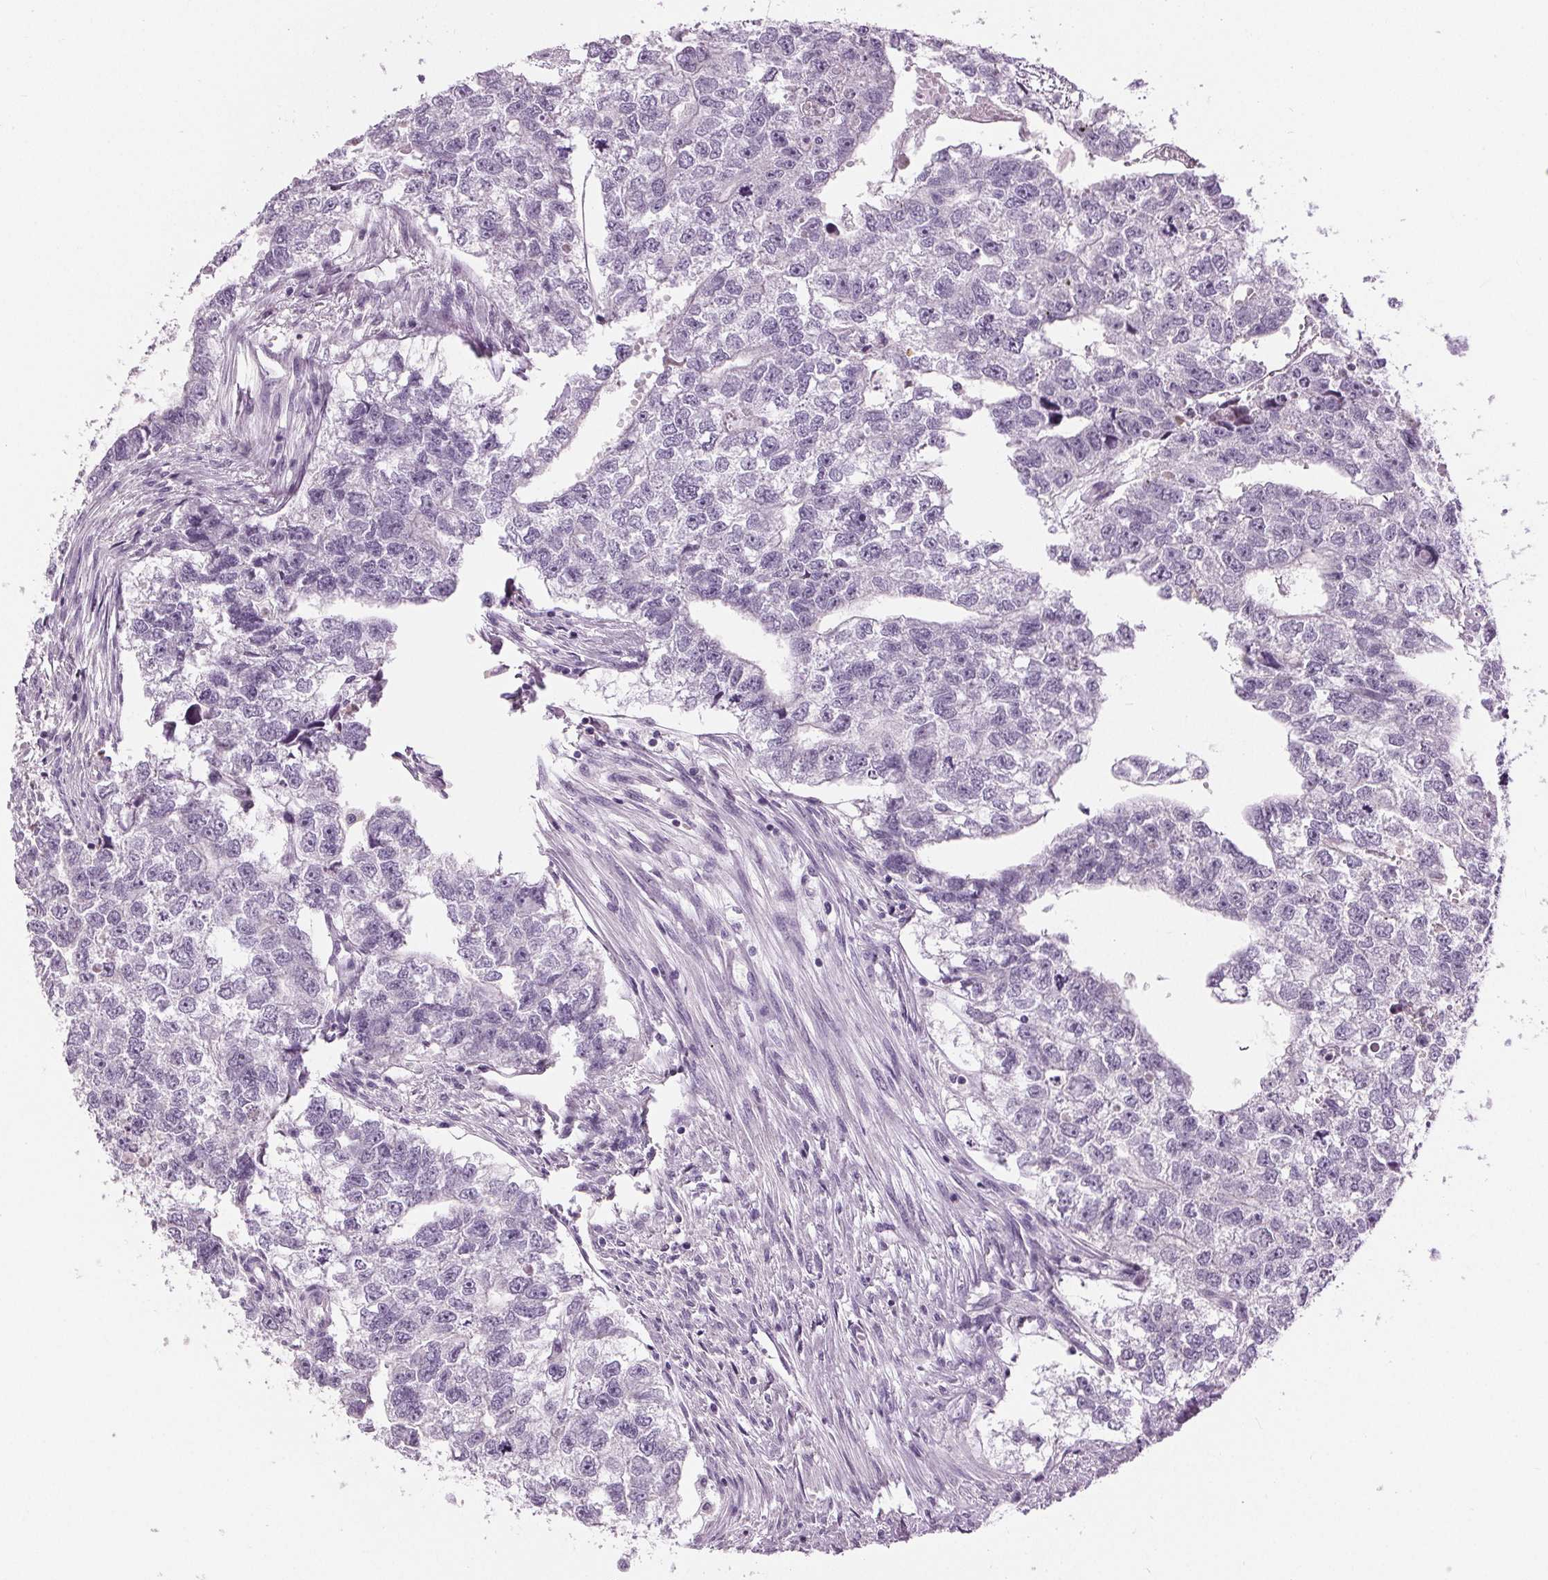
{"staining": {"intensity": "negative", "quantity": "none", "location": "none"}, "tissue": "testis cancer", "cell_type": "Tumor cells", "image_type": "cancer", "snomed": [{"axis": "morphology", "description": "Carcinoma, Embryonal, NOS"}, {"axis": "morphology", "description": "Teratoma, malignant, NOS"}, {"axis": "topography", "description": "Testis"}], "caption": "The micrograph displays no significant expression in tumor cells of embryonal carcinoma (testis).", "gene": "MISP", "patient": {"sex": "male", "age": 44}}